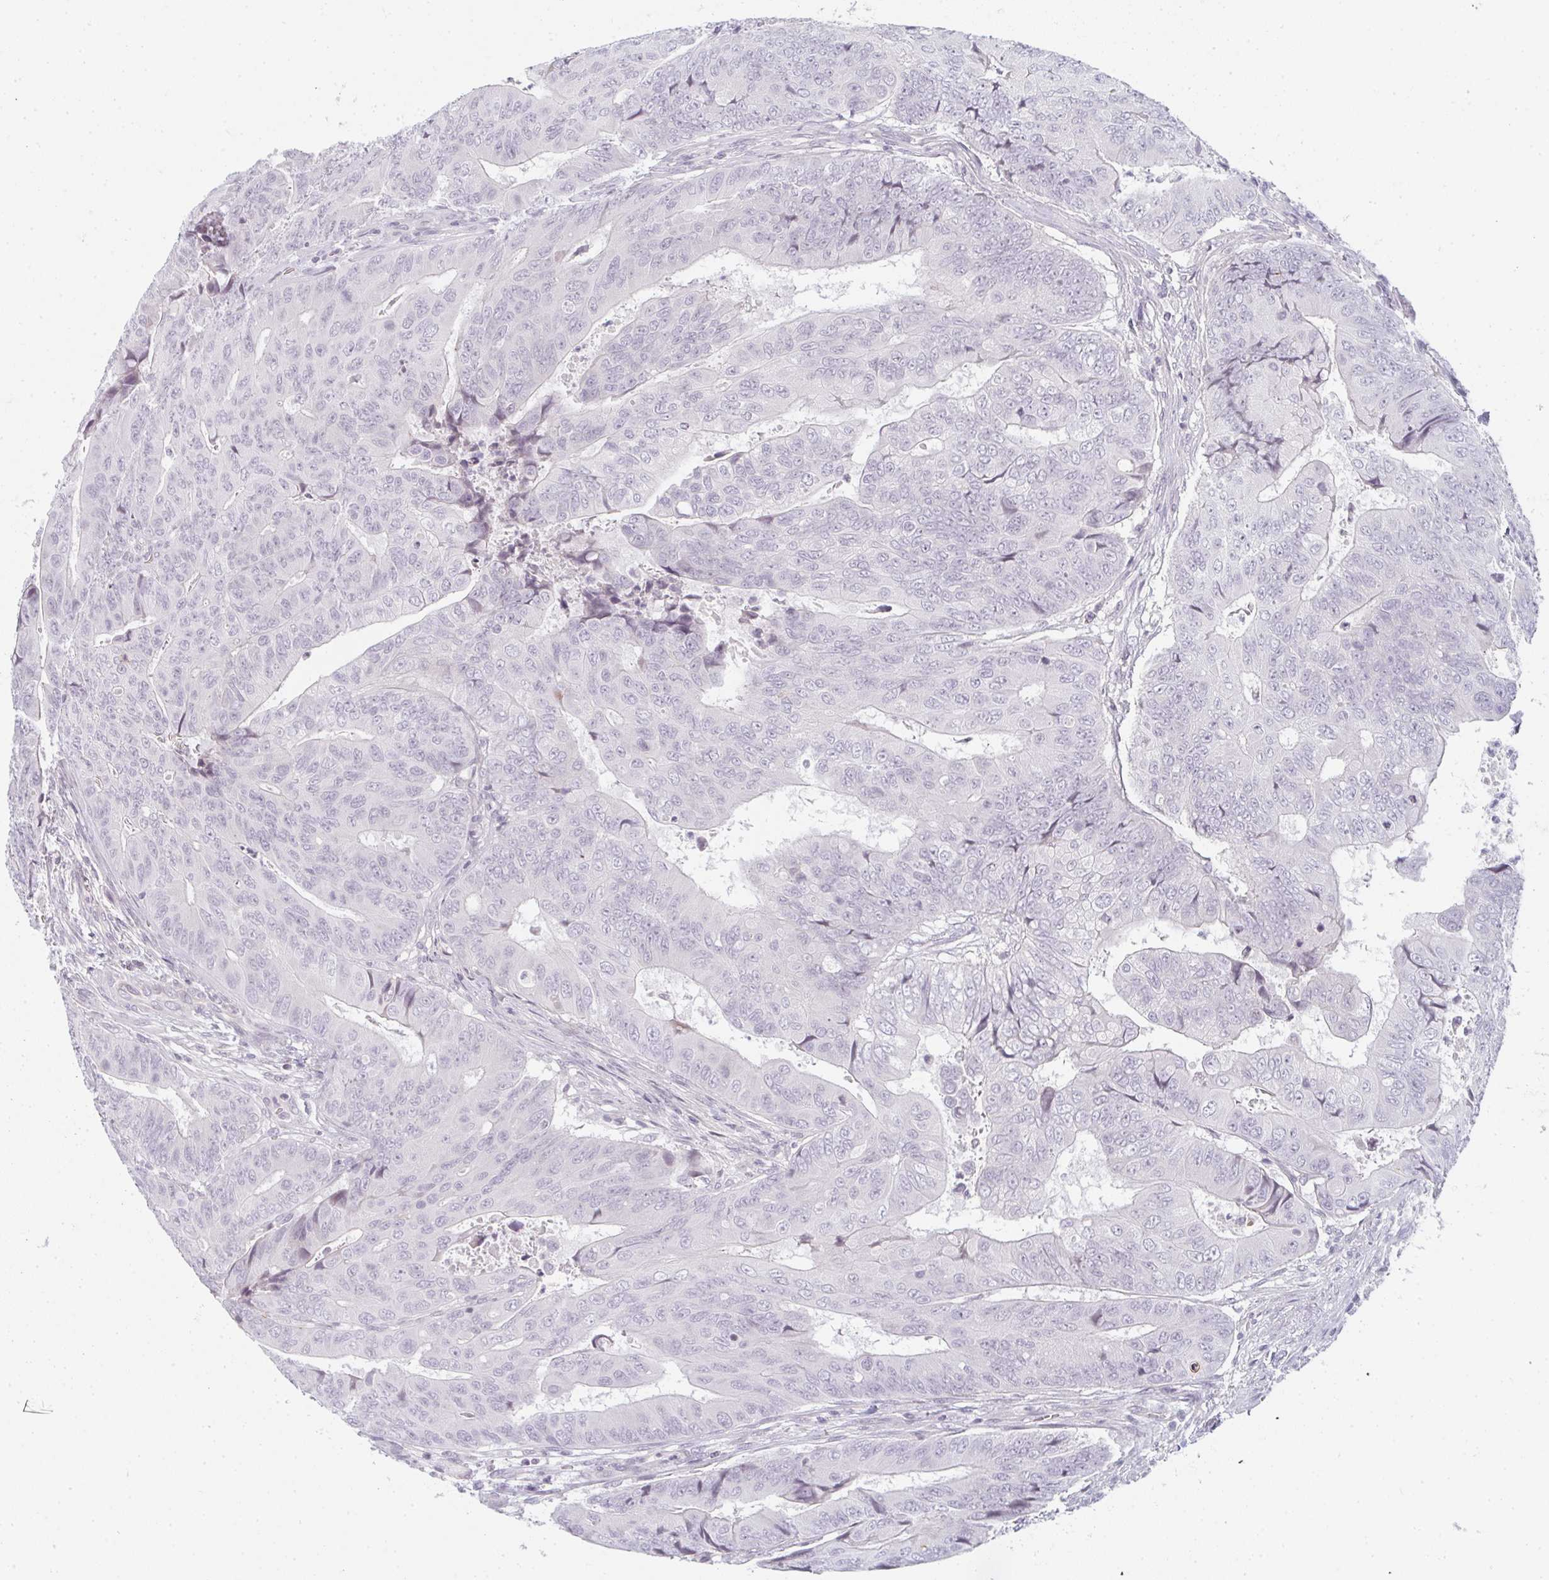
{"staining": {"intensity": "negative", "quantity": "none", "location": "none"}, "tissue": "colorectal cancer", "cell_type": "Tumor cells", "image_type": "cancer", "snomed": [{"axis": "morphology", "description": "Adenocarcinoma, NOS"}, {"axis": "topography", "description": "Colon"}], "caption": "IHC of adenocarcinoma (colorectal) exhibits no positivity in tumor cells.", "gene": "RBBP6", "patient": {"sex": "female", "age": 48}}